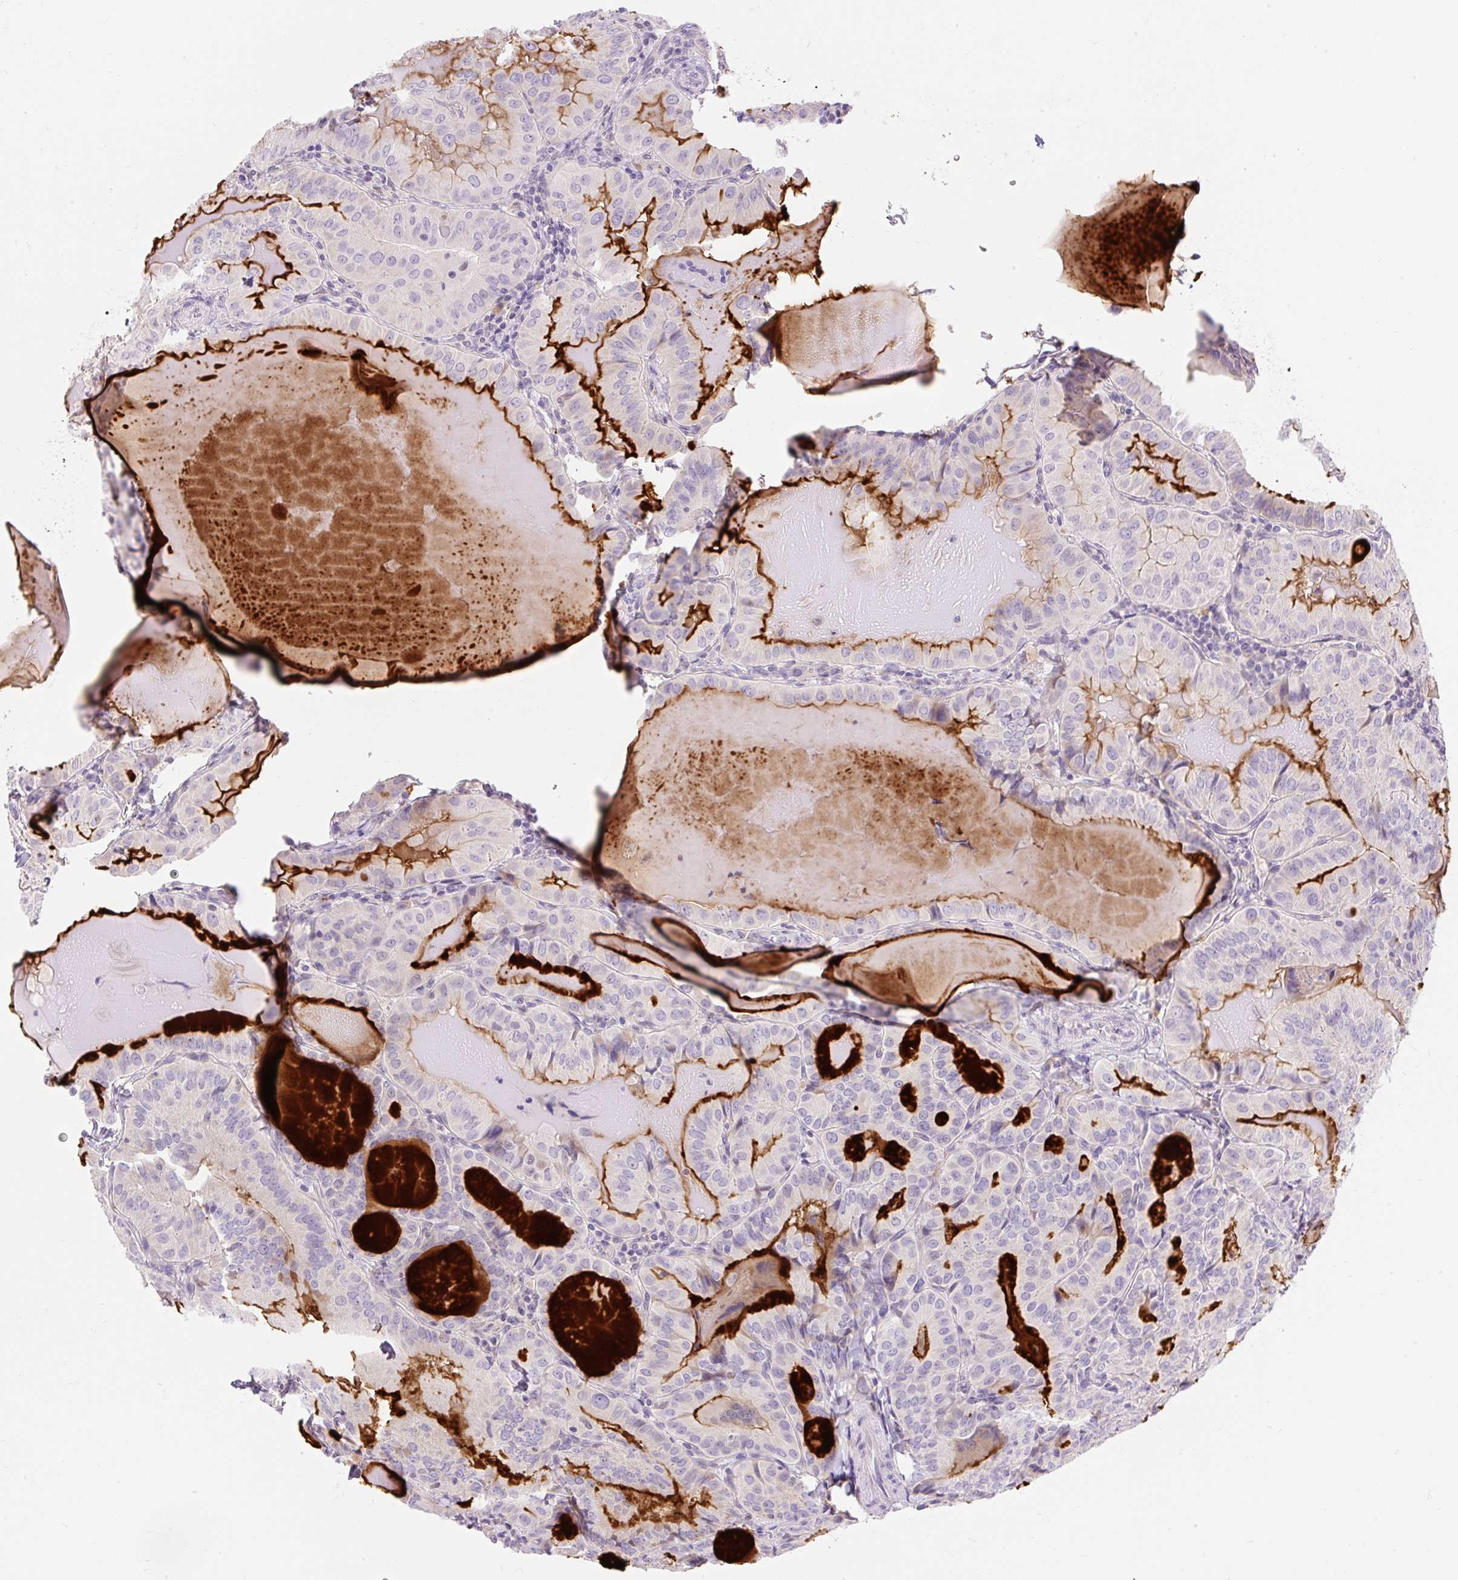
{"staining": {"intensity": "negative", "quantity": "none", "location": "none"}, "tissue": "thyroid cancer", "cell_type": "Tumor cells", "image_type": "cancer", "snomed": [{"axis": "morphology", "description": "Papillary adenocarcinoma, NOS"}, {"axis": "topography", "description": "Thyroid gland"}], "caption": "IHC of thyroid papillary adenocarcinoma exhibits no positivity in tumor cells.", "gene": "TMEM150C", "patient": {"sex": "female", "age": 68}}